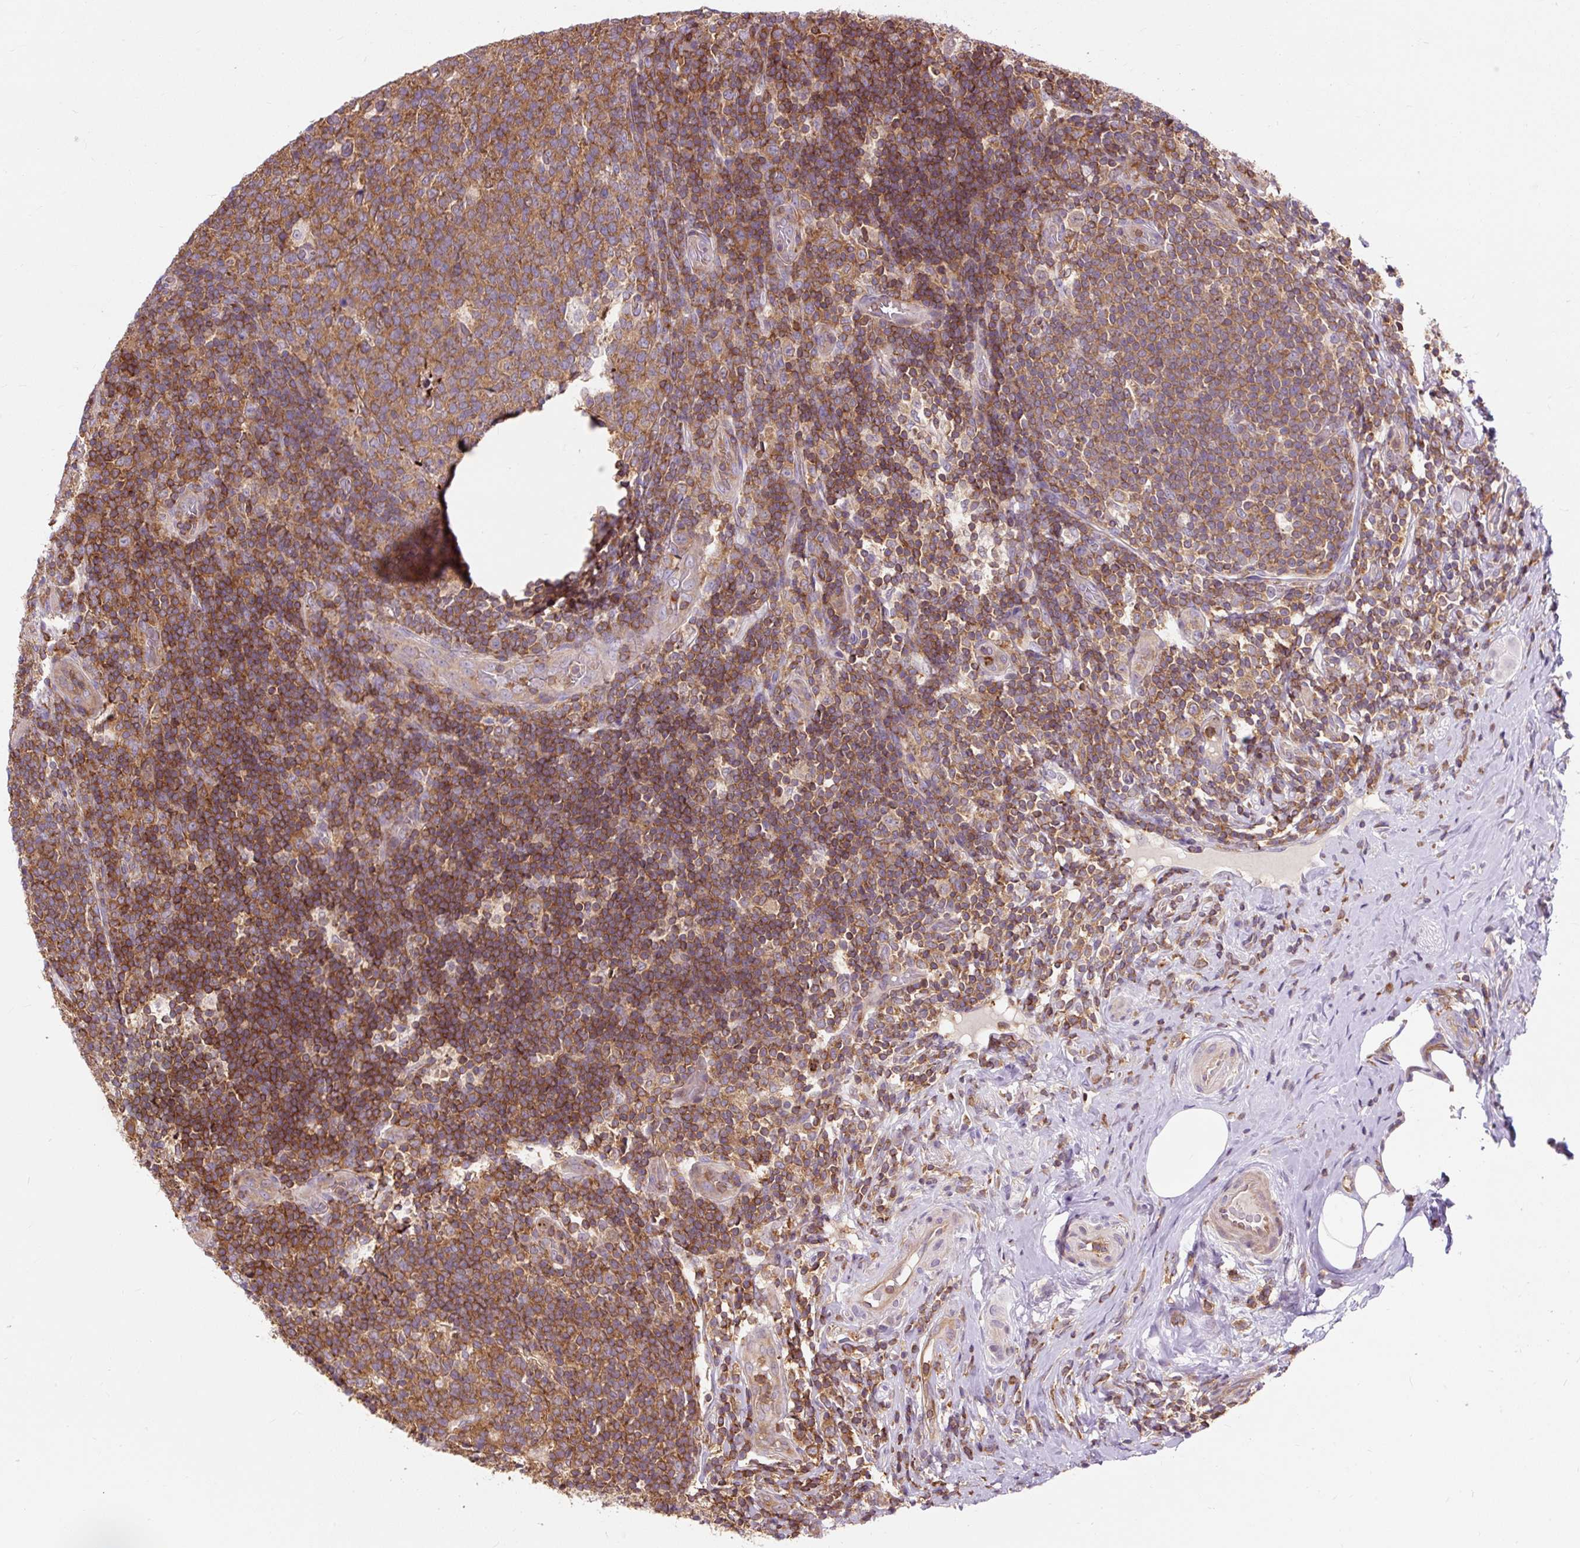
{"staining": {"intensity": "moderate", "quantity": ">75%", "location": "cytoplasmic/membranous"}, "tissue": "appendix", "cell_type": "Glandular cells", "image_type": "normal", "snomed": [{"axis": "morphology", "description": "Normal tissue, NOS"}, {"axis": "topography", "description": "Appendix"}], "caption": "Glandular cells show medium levels of moderate cytoplasmic/membranous staining in about >75% of cells in unremarkable human appendix. (DAB IHC with brightfield microscopy, high magnification).", "gene": "CISD3", "patient": {"sex": "female", "age": 43}}